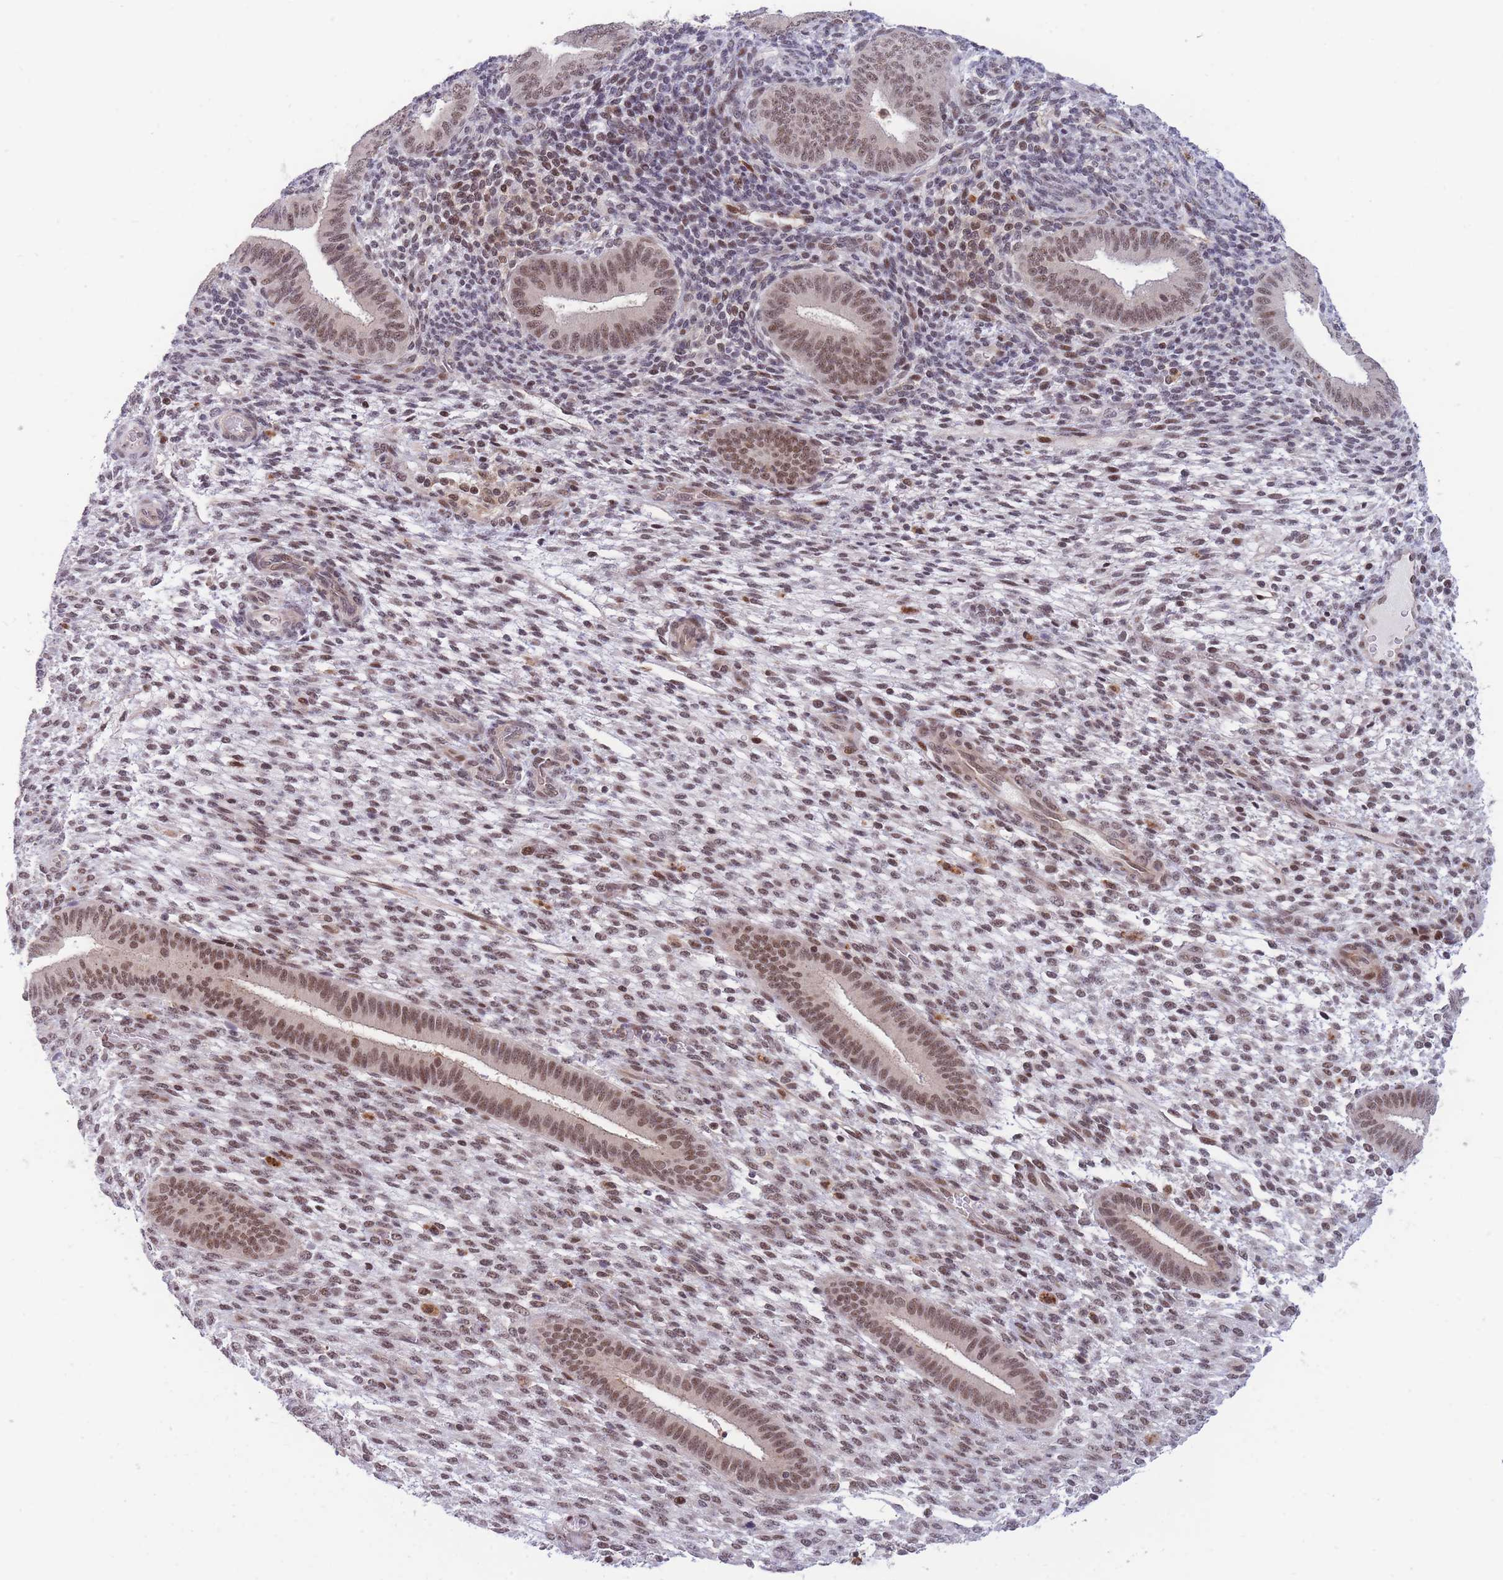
{"staining": {"intensity": "moderate", "quantity": "25%-75%", "location": "nuclear"}, "tissue": "endometrium", "cell_type": "Cells in endometrial stroma", "image_type": "normal", "snomed": [{"axis": "morphology", "description": "Normal tissue, NOS"}, {"axis": "topography", "description": "Endometrium"}], "caption": "A histopathology image of human endometrium stained for a protein exhibits moderate nuclear brown staining in cells in endometrial stroma. (Brightfield microscopy of DAB IHC at high magnification).", "gene": "BOD1L1", "patient": {"sex": "female", "age": 36}}